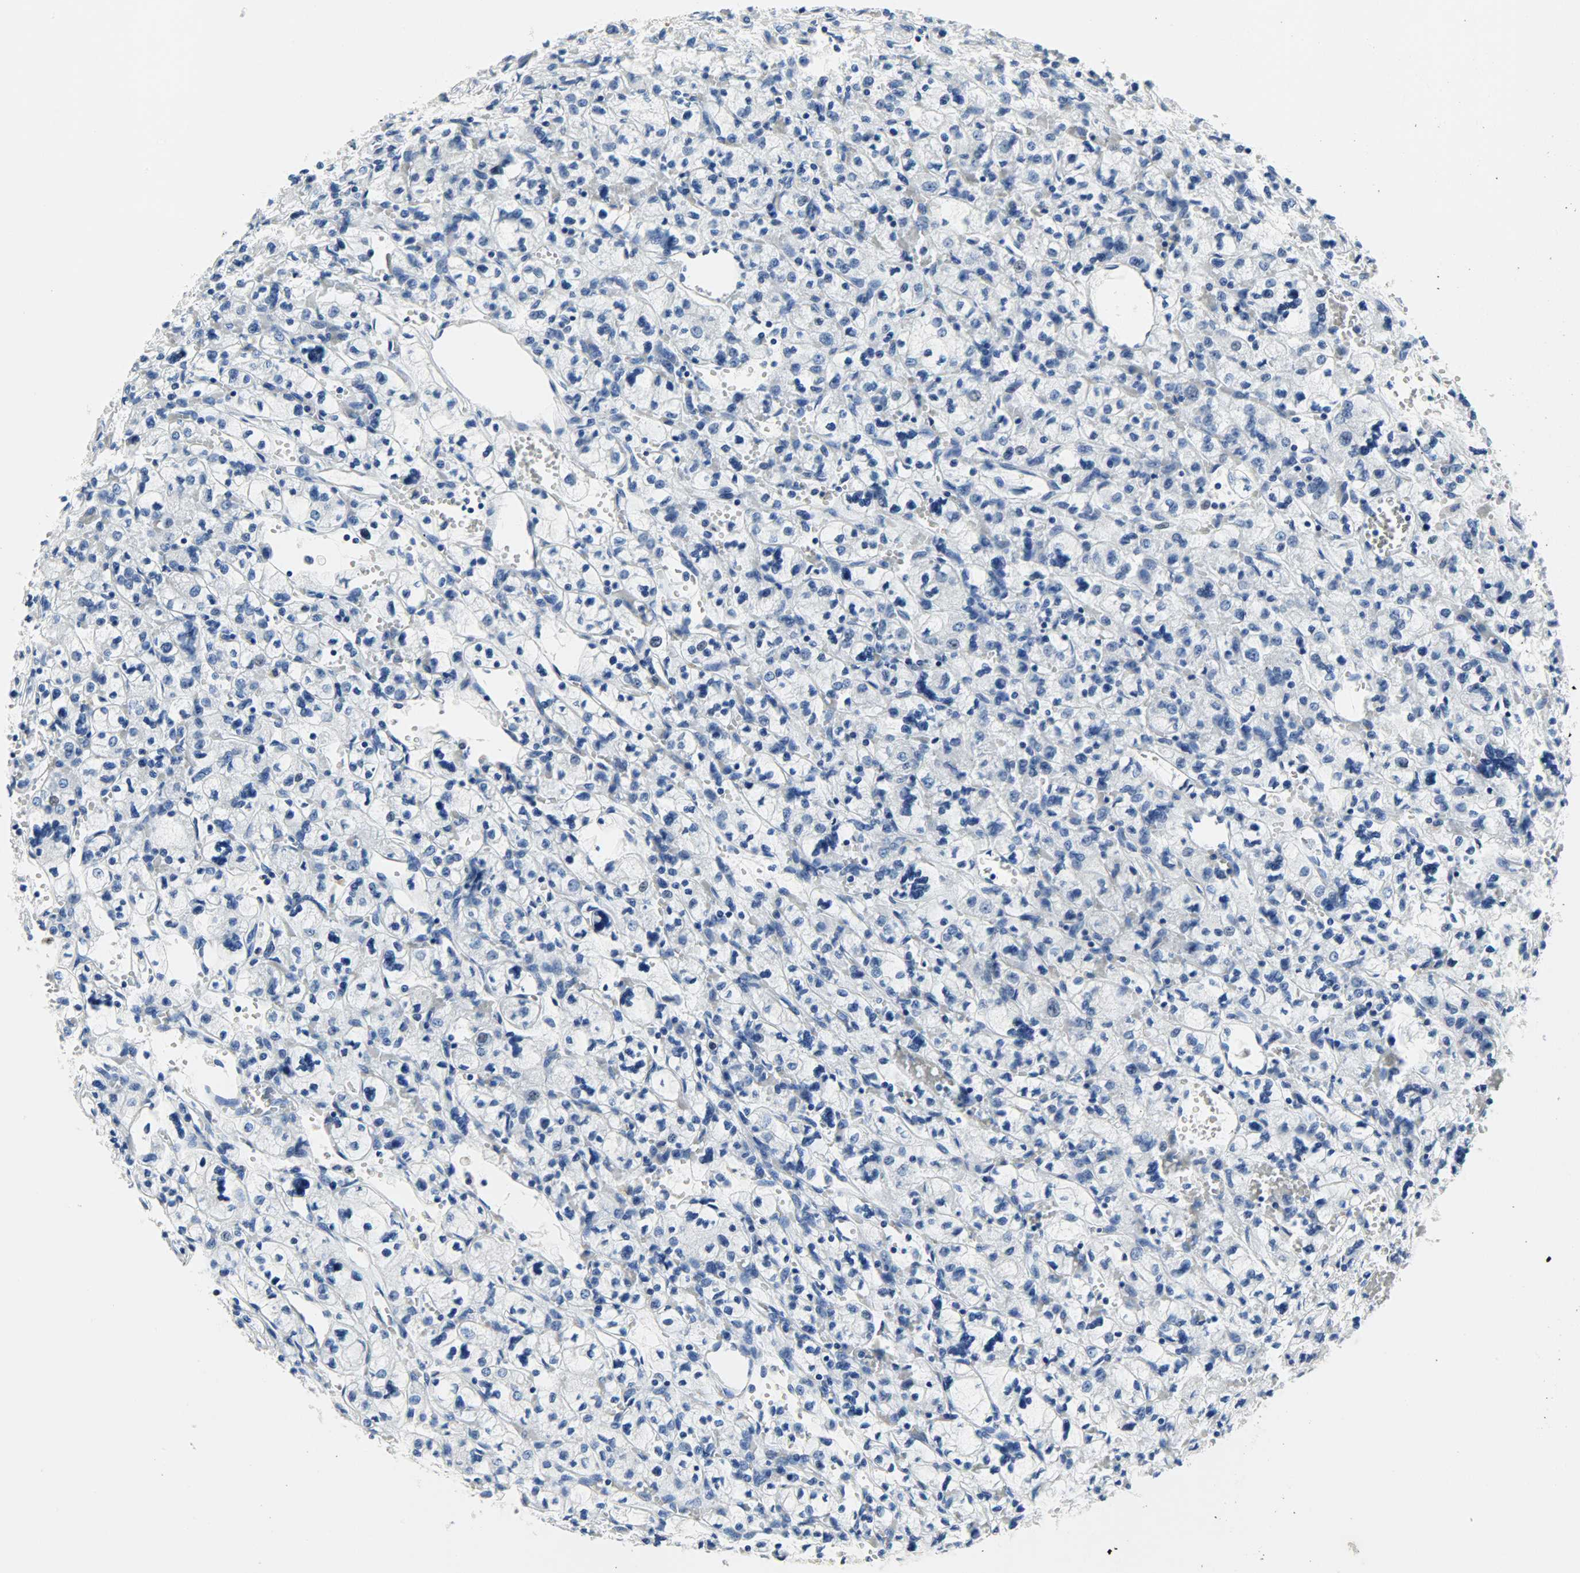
{"staining": {"intensity": "negative", "quantity": "none", "location": "none"}, "tissue": "renal cancer", "cell_type": "Tumor cells", "image_type": "cancer", "snomed": [{"axis": "morphology", "description": "Adenocarcinoma, NOS"}, {"axis": "topography", "description": "Kidney"}], "caption": "High power microscopy histopathology image of an immunohistochemistry histopathology image of renal cancer (adenocarcinoma), revealing no significant positivity in tumor cells.", "gene": "CA3", "patient": {"sex": "female", "age": 83}}